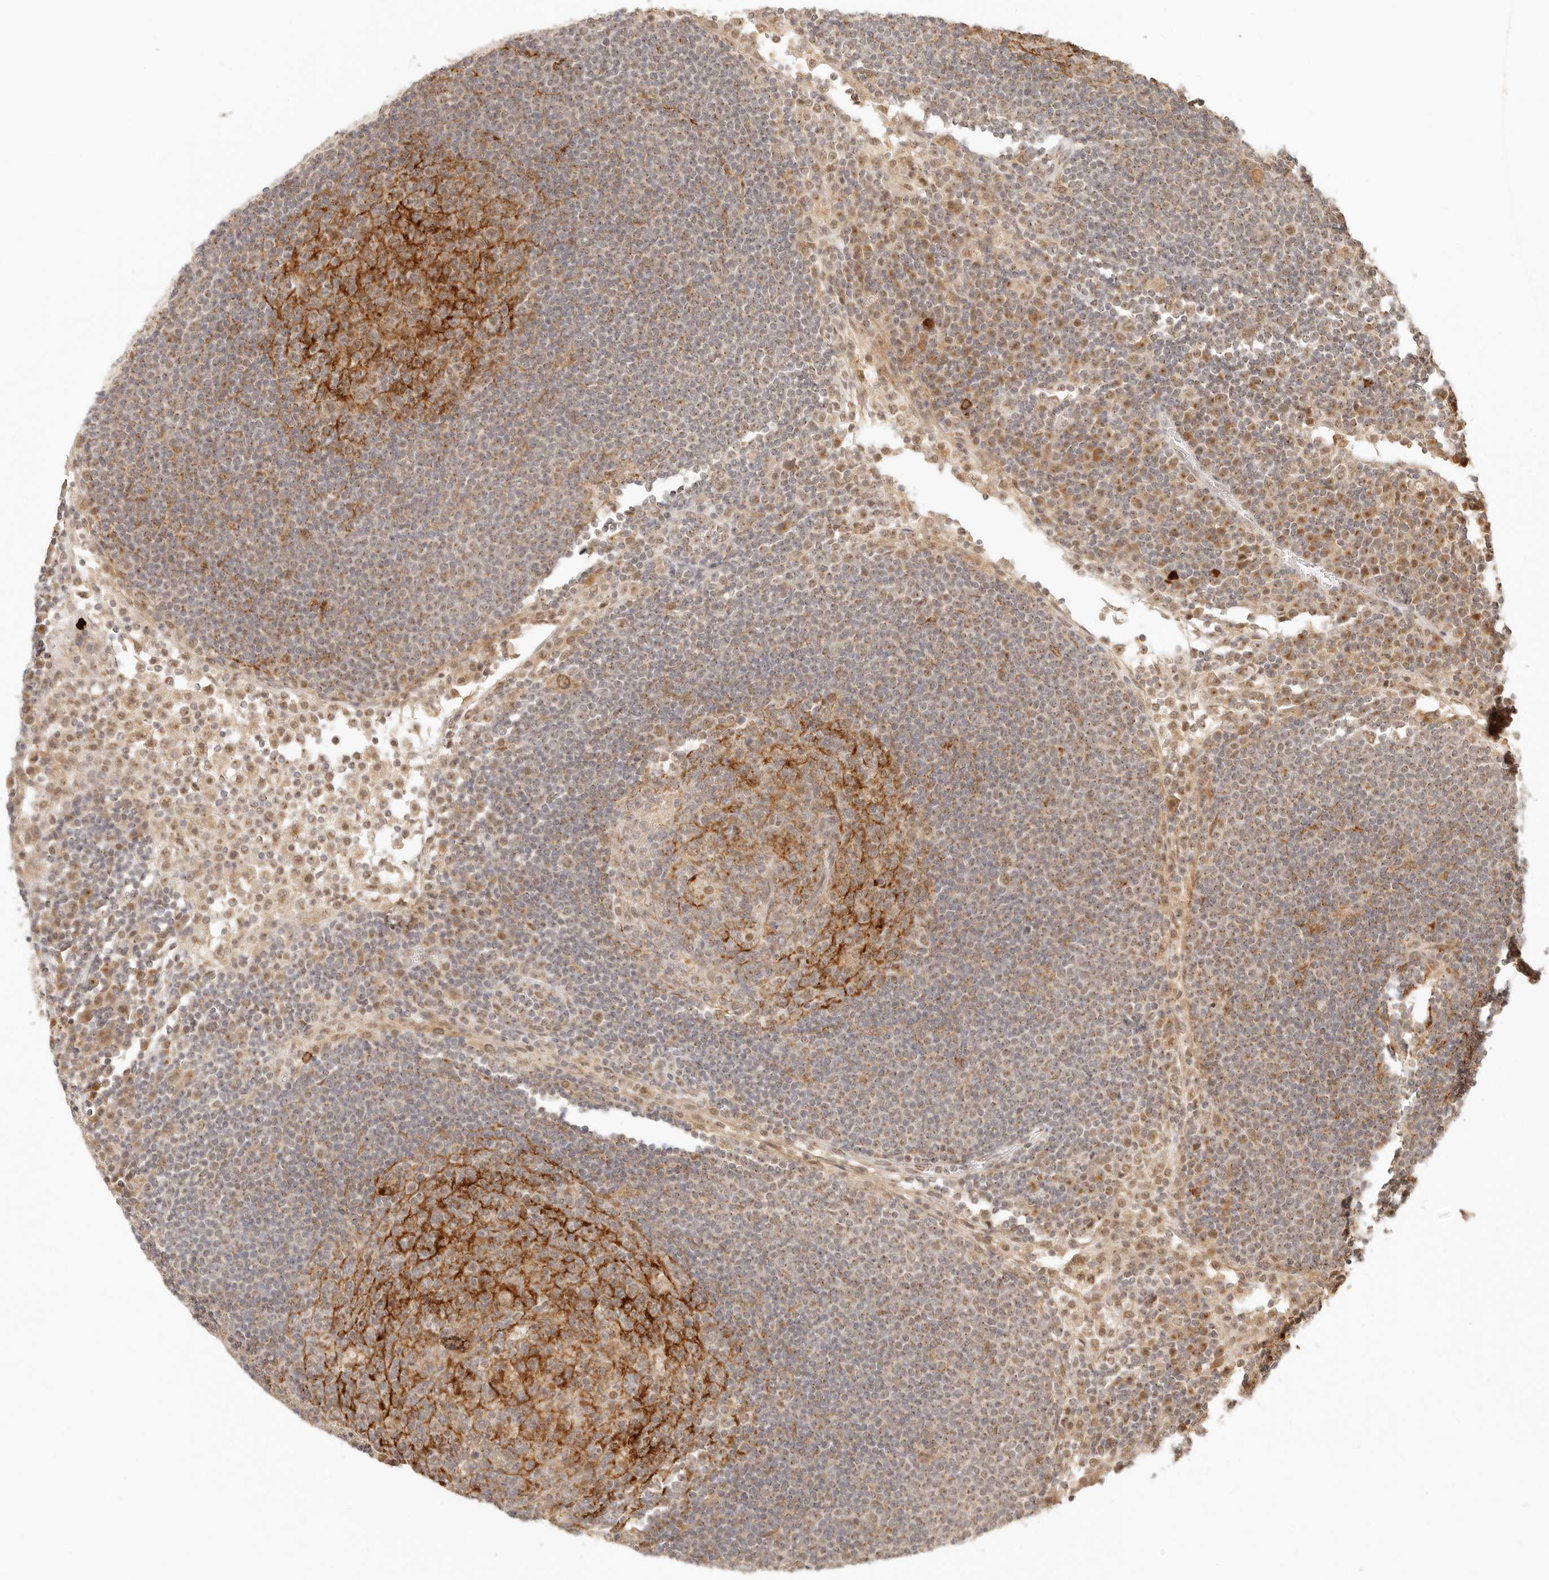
{"staining": {"intensity": "moderate", "quantity": "<25%", "location": "cytoplasmic/membranous,nuclear"}, "tissue": "lymph node", "cell_type": "Germinal center cells", "image_type": "normal", "snomed": [{"axis": "morphology", "description": "Normal tissue, NOS"}, {"axis": "topography", "description": "Lymph node"}], "caption": "Lymph node stained with immunohistochemistry demonstrates moderate cytoplasmic/membranous,nuclear positivity in about <25% of germinal center cells.", "gene": "INTS11", "patient": {"sex": "female", "age": 53}}